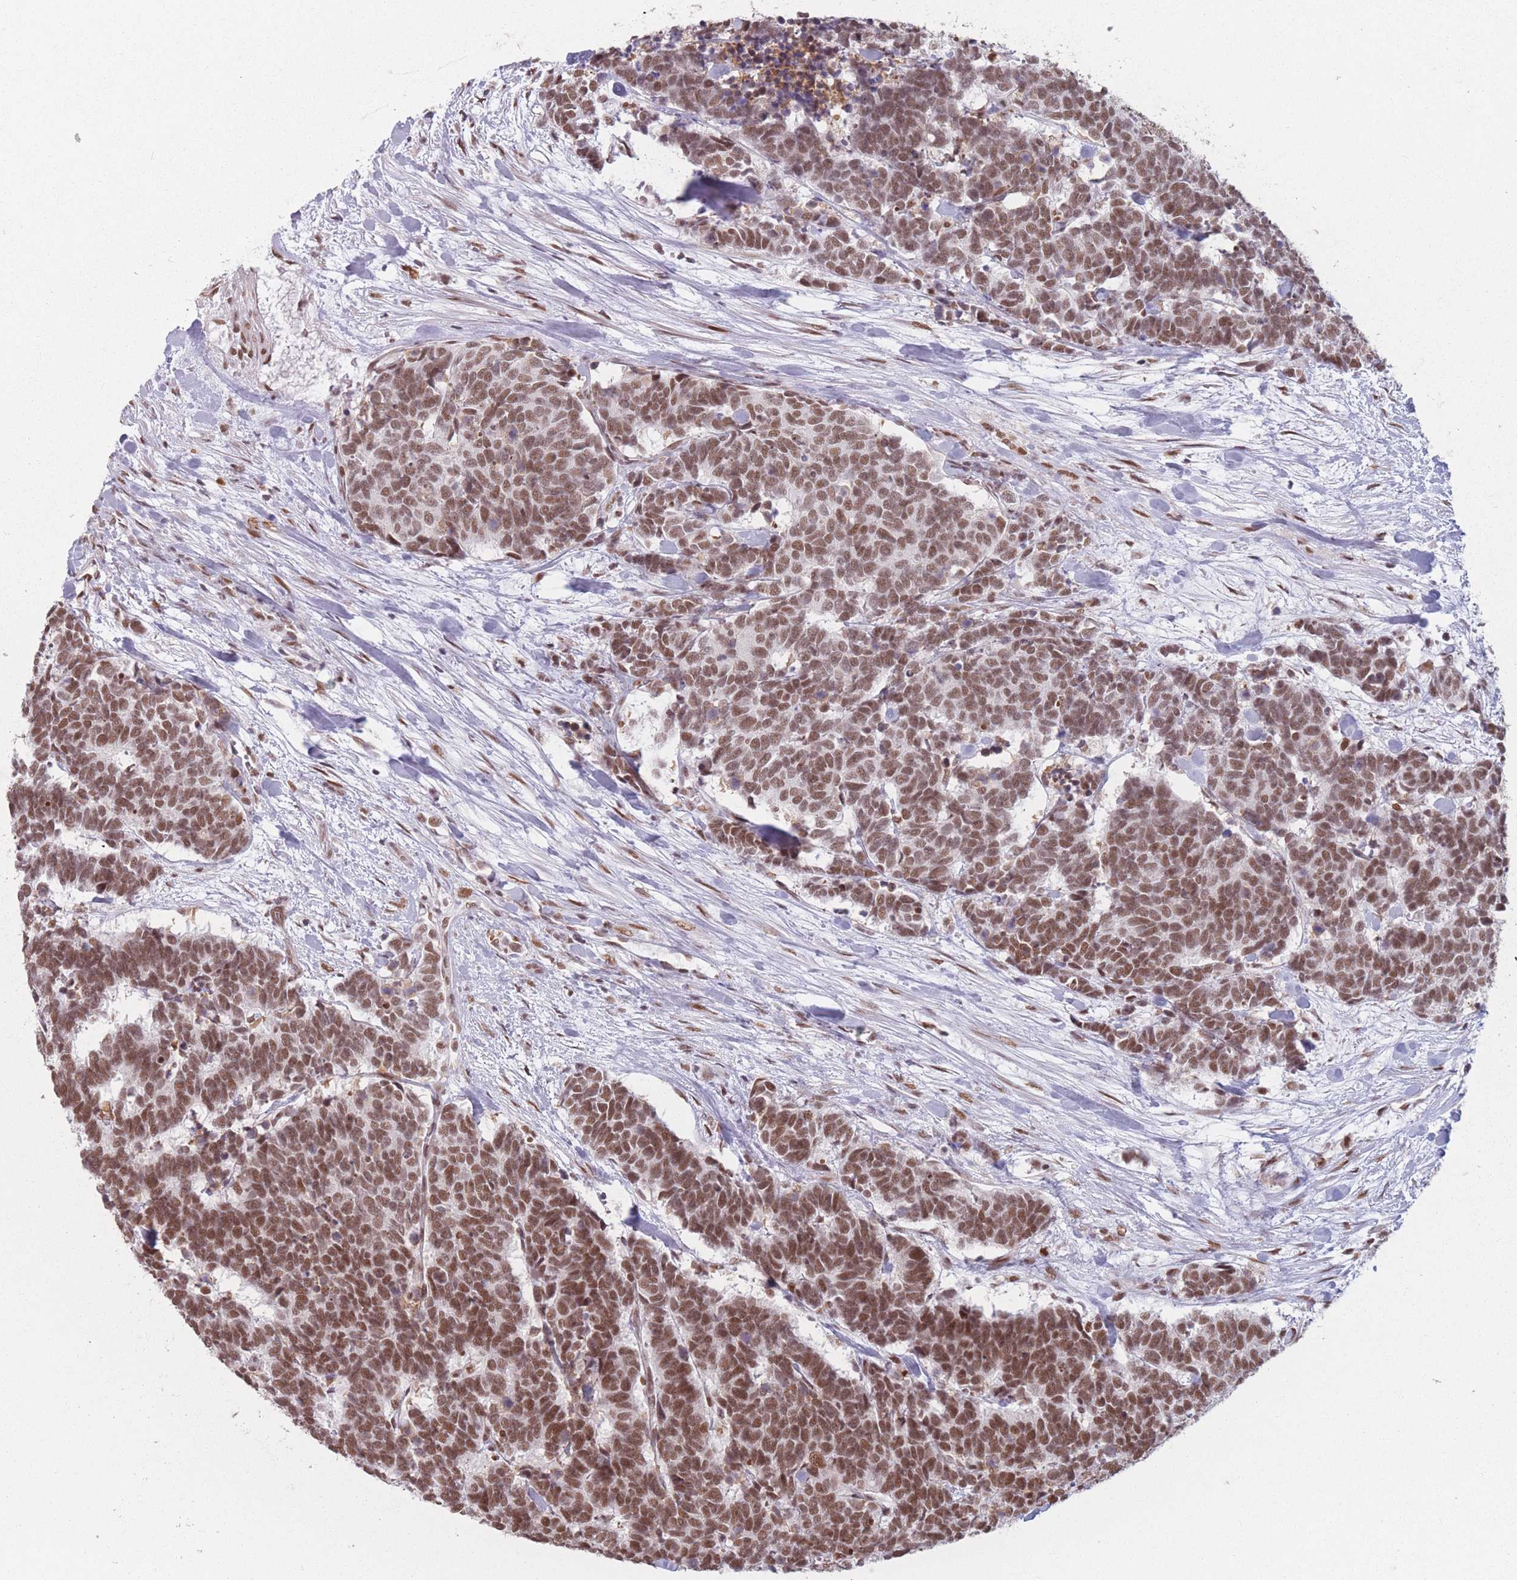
{"staining": {"intensity": "moderate", "quantity": ">75%", "location": "nuclear"}, "tissue": "carcinoid", "cell_type": "Tumor cells", "image_type": "cancer", "snomed": [{"axis": "morphology", "description": "Carcinoma, NOS"}, {"axis": "morphology", "description": "Carcinoid, malignant, NOS"}, {"axis": "topography", "description": "Urinary bladder"}], "caption": "The immunohistochemical stain shows moderate nuclear staining in tumor cells of carcinoid tissue. The staining was performed using DAB (3,3'-diaminobenzidine), with brown indicating positive protein expression. Nuclei are stained blue with hematoxylin.", "gene": "SUPT6H", "patient": {"sex": "male", "age": 57}}